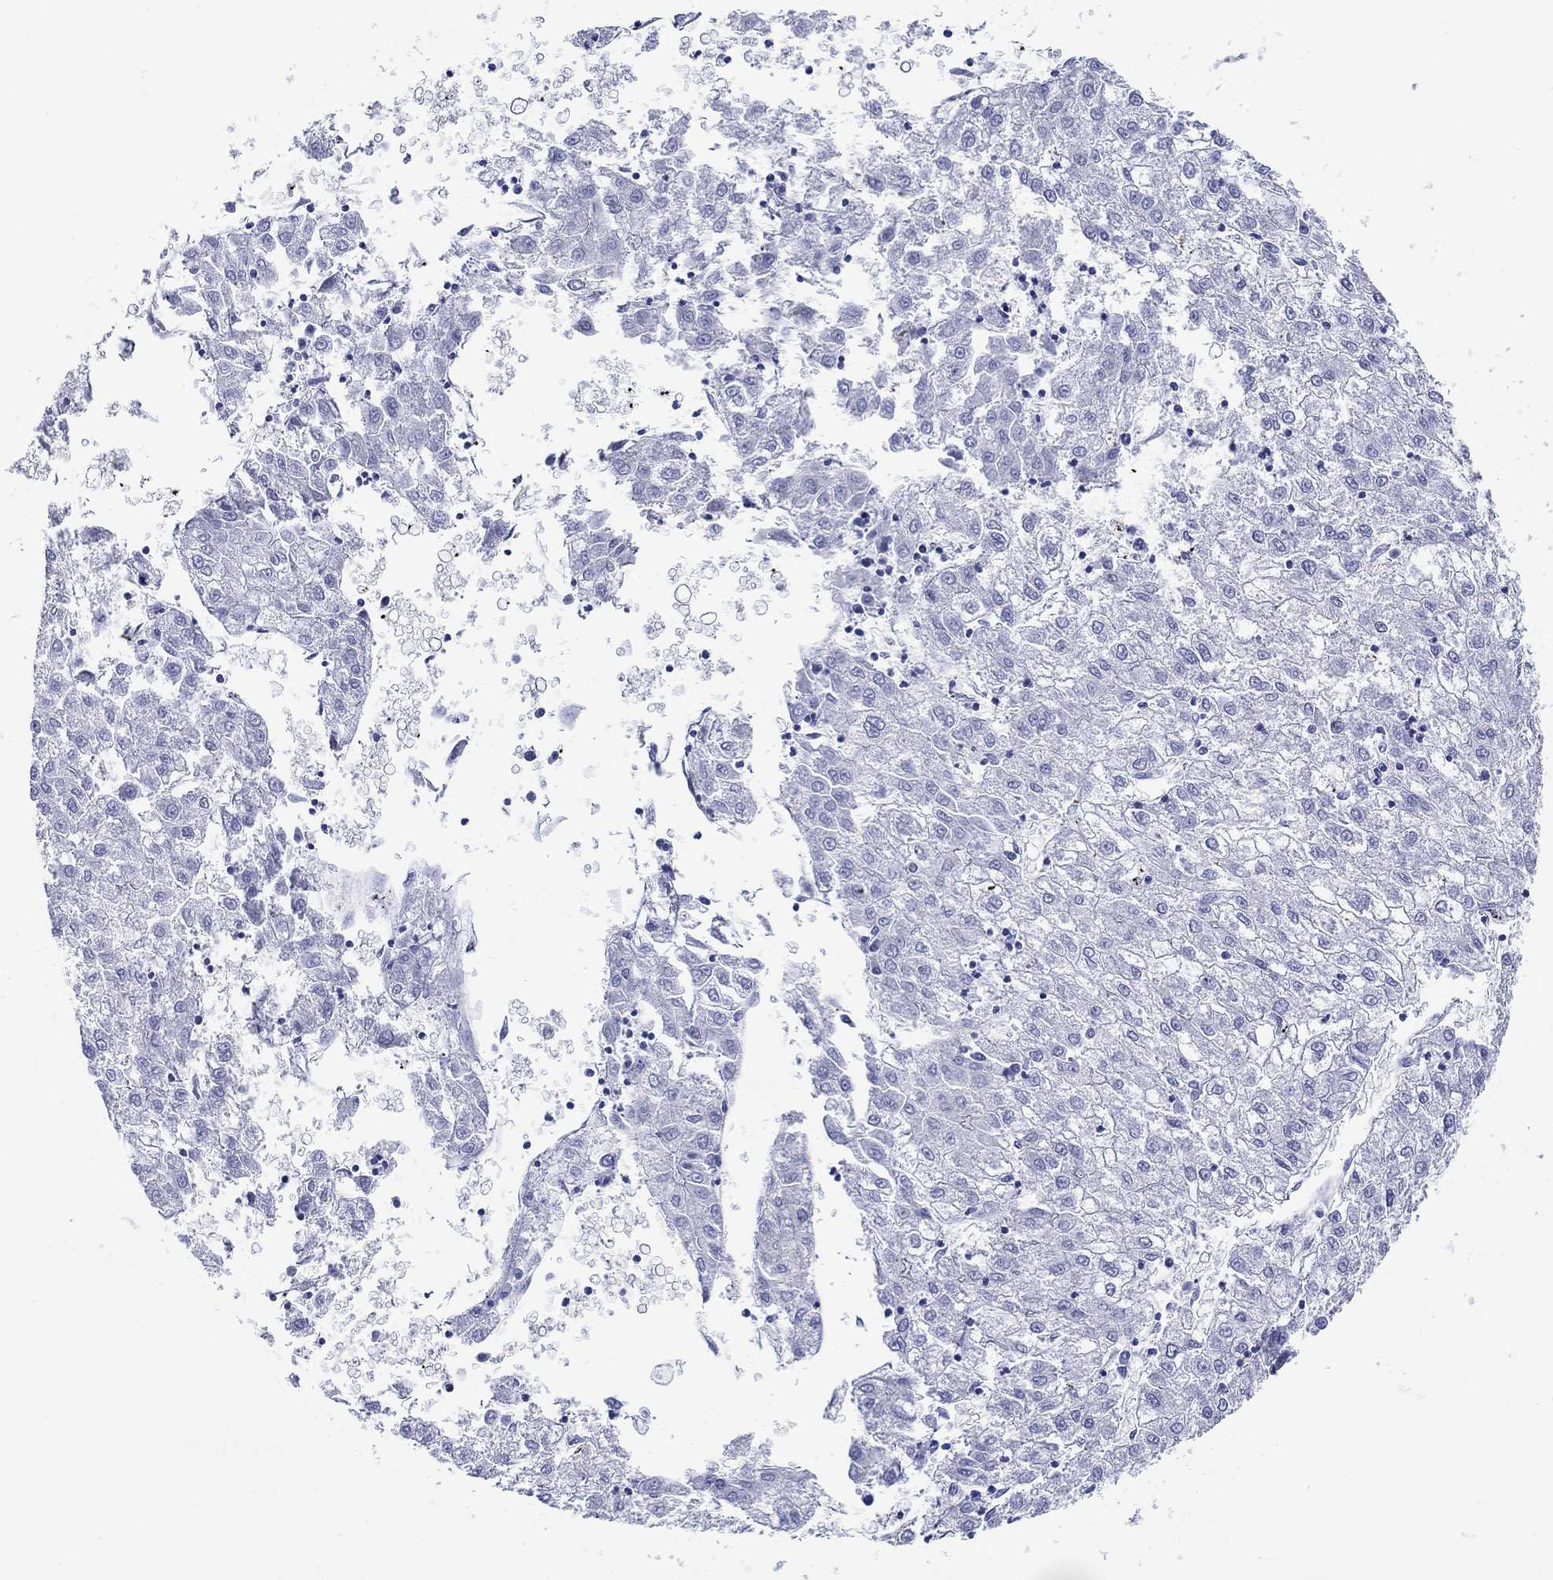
{"staining": {"intensity": "negative", "quantity": "none", "location": "none"}, "tissue": "liver cancer", "cell_type": "Tumor cells", "image_type": "cancer", "snomed": [{"axis": "morphology", "description": "Carcinoma, Hepatocellular, NOS"}, {"axis": "topography", "description": "Liver"}], "caption": "Photomicrograph shows no significant protein staining in tumor cells of liver cancer (hepatocellular carcinoma). The staining is performed using DAB brown chromogen with nuclei counter-stained in using hematoxylin.", "gene": "CRYGS", "patient": {"sex": "male", "age": 72}}